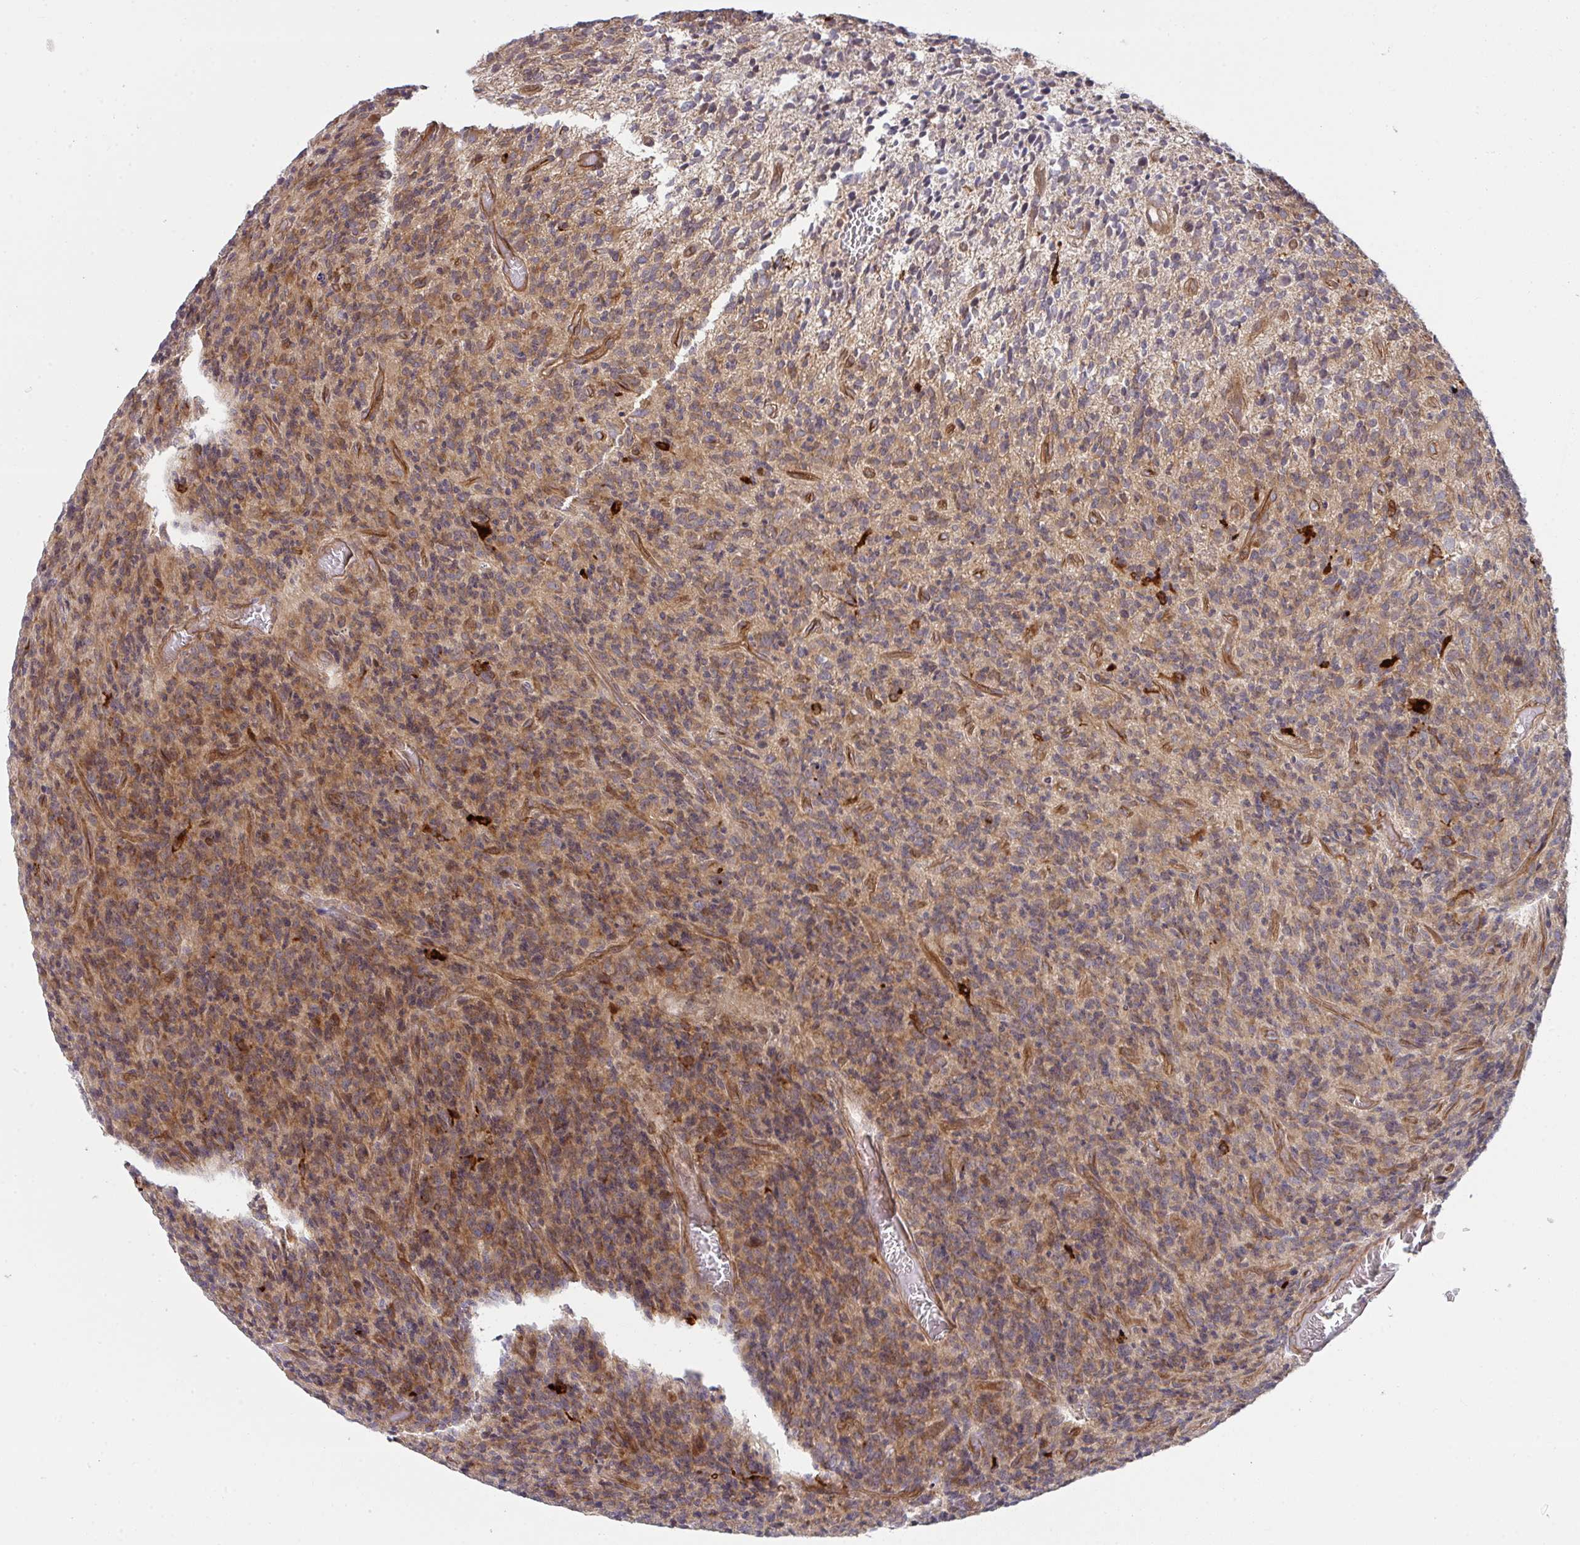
{"staining": {"intensity": "moderate", "quantity": "25%-75%", "location": "cytoplasmic/membranous"}, "tissue": "glioma", "cell_type": "Tumor cells", "image_type": "cancer", "snomed": [{"axis": "morphology", "description": "Glioma, malignant, High grade"}, {"axis": "topography", "description": "Brain"}], "caption": "The micrograph displays staining of glioma, revealing moderate cytoplasmic/membranous protein expression (brown color) within tumor cells.", "gene": "CASP9", "patient": {"sex": "male", "age": 76}}